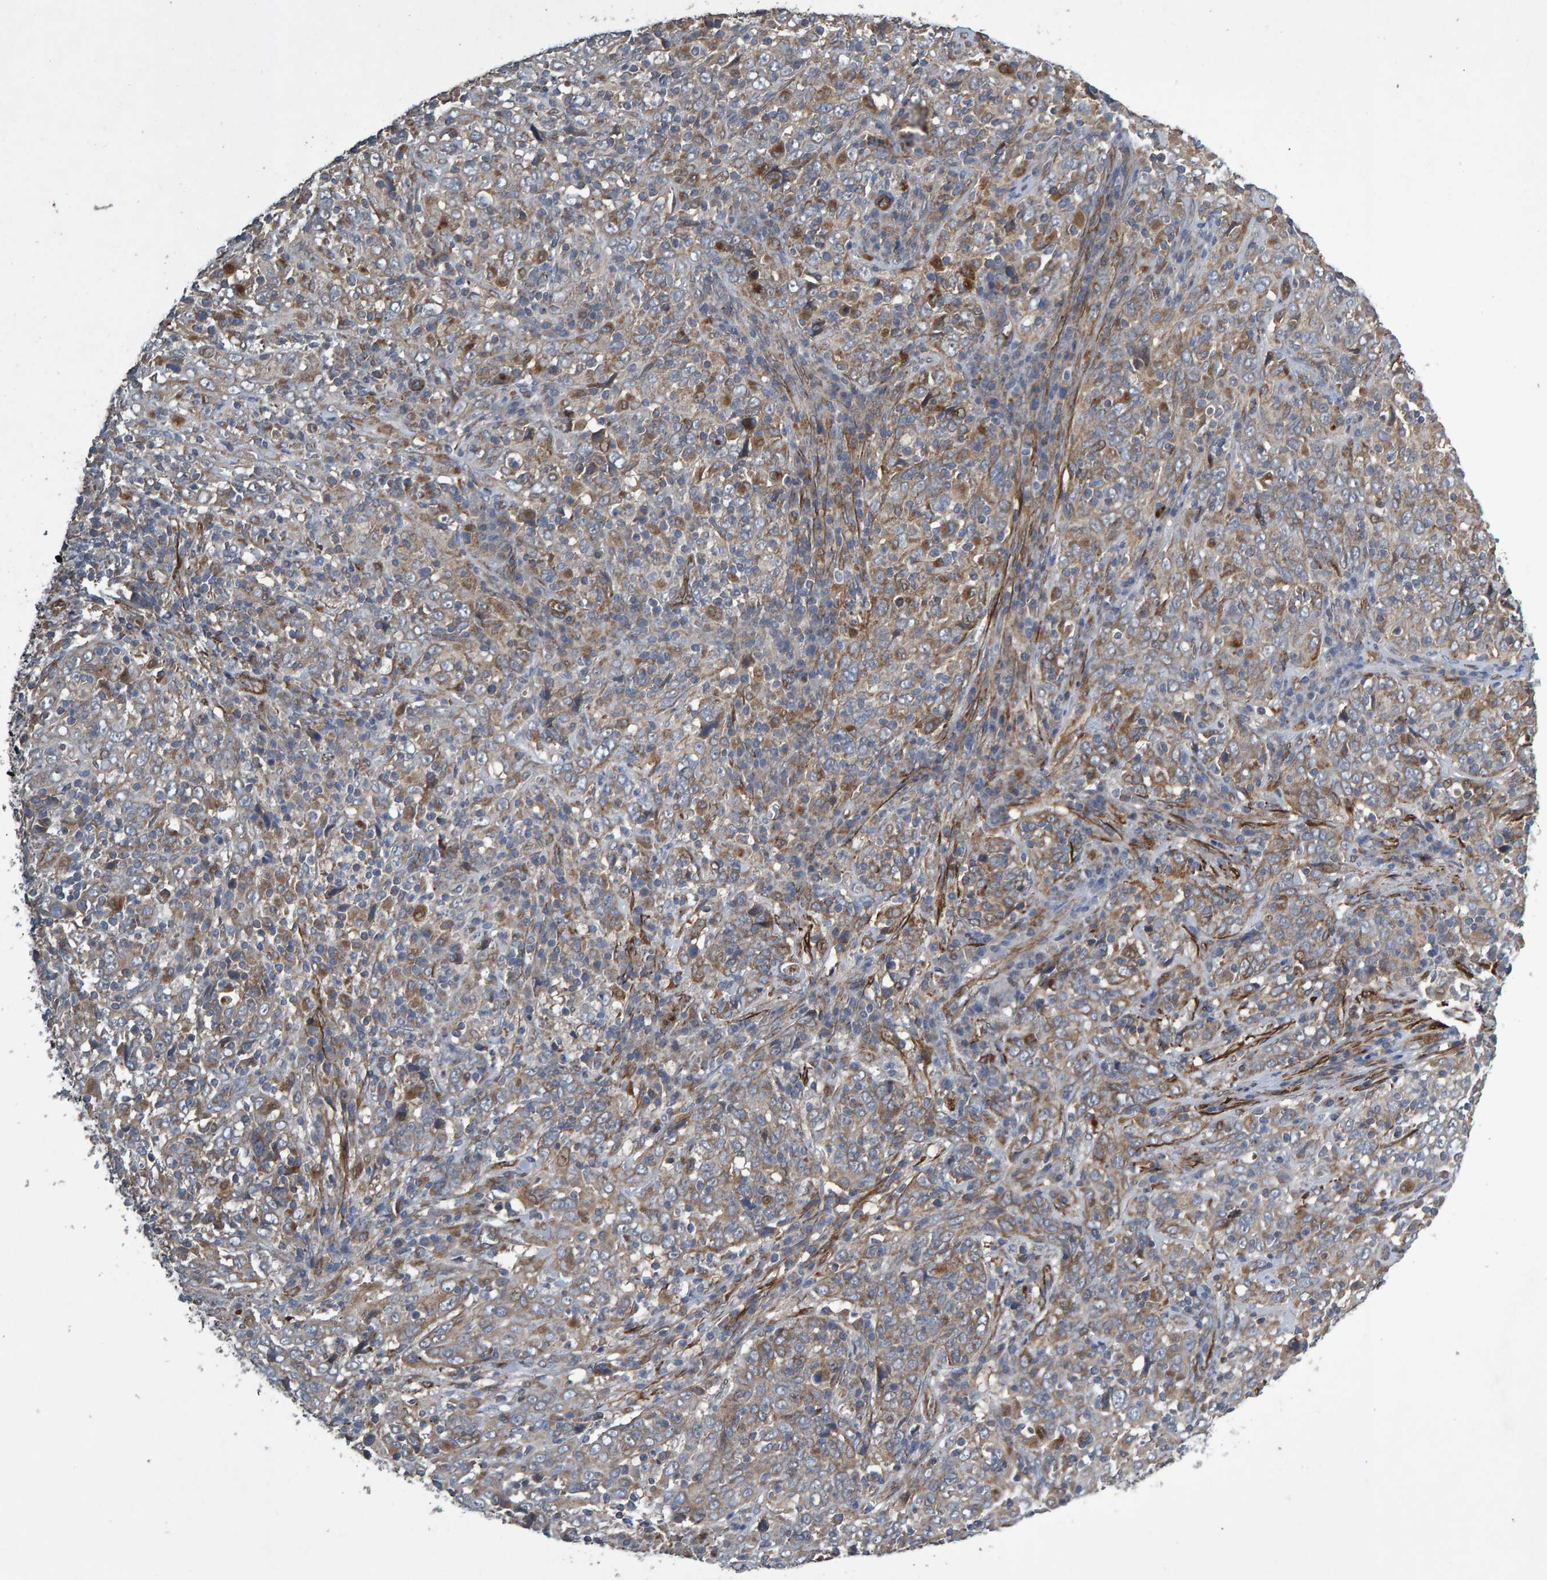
{"staining": {"intensity": "moderate", "quantity": ">75%", "location": "cytoplasmic/membranous"}, "tissue": "cervical cancer", "cell_type": "Tumor cells", "image_type": "cancer", "snomed": [{"axis": "morphology", "description": "Squamous cell carcinoma, NOS"}, {"axis": "topography", "description": "Cervix"}], "caption": "Immunohistochemistry (IHC) histopathology image of human cervical squamous cell carcinoma stained for a protein (brown), which reveals medium levels of moderate cytoplasmic/membranous staining in about >75% of tumor cells.", "gene": "SLIT2", "patient": {"sex": "female", "age": 46}}